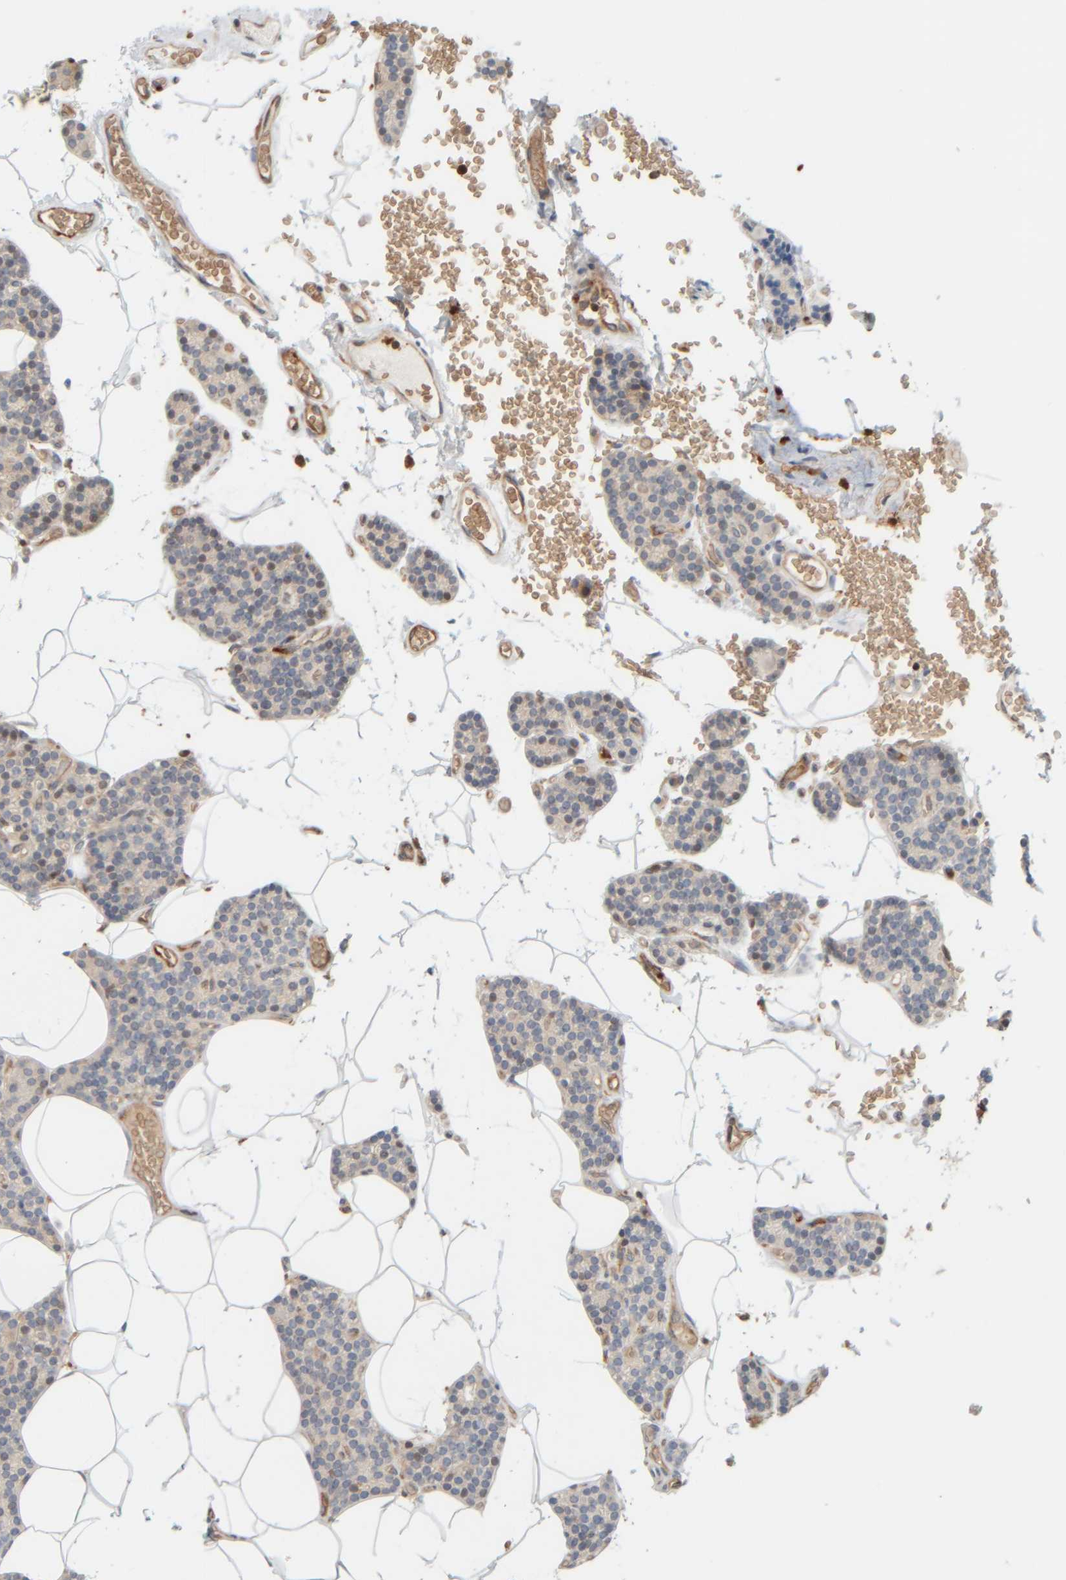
{"staining": {"intensity": "negative", "quantity": "none", "location": "none"}, "tissue": "parathyroid gland", "cell_type": "Glandular cells", "image_type": "normal", "snomed": [{"axis": "morphology", "description": "Normal tissue, NOS"}, {"axis": "topography", "description": "Parathyroid gland"}], "caption": "A high-resolution photomicrograph shows immunohistochemistry (IHC) staining of unremarkable parathyroid gland, which shows no significant positivity in glandular cells.", "gene": "AARSD1", "patient": {"sex": "male", "age": 52}}